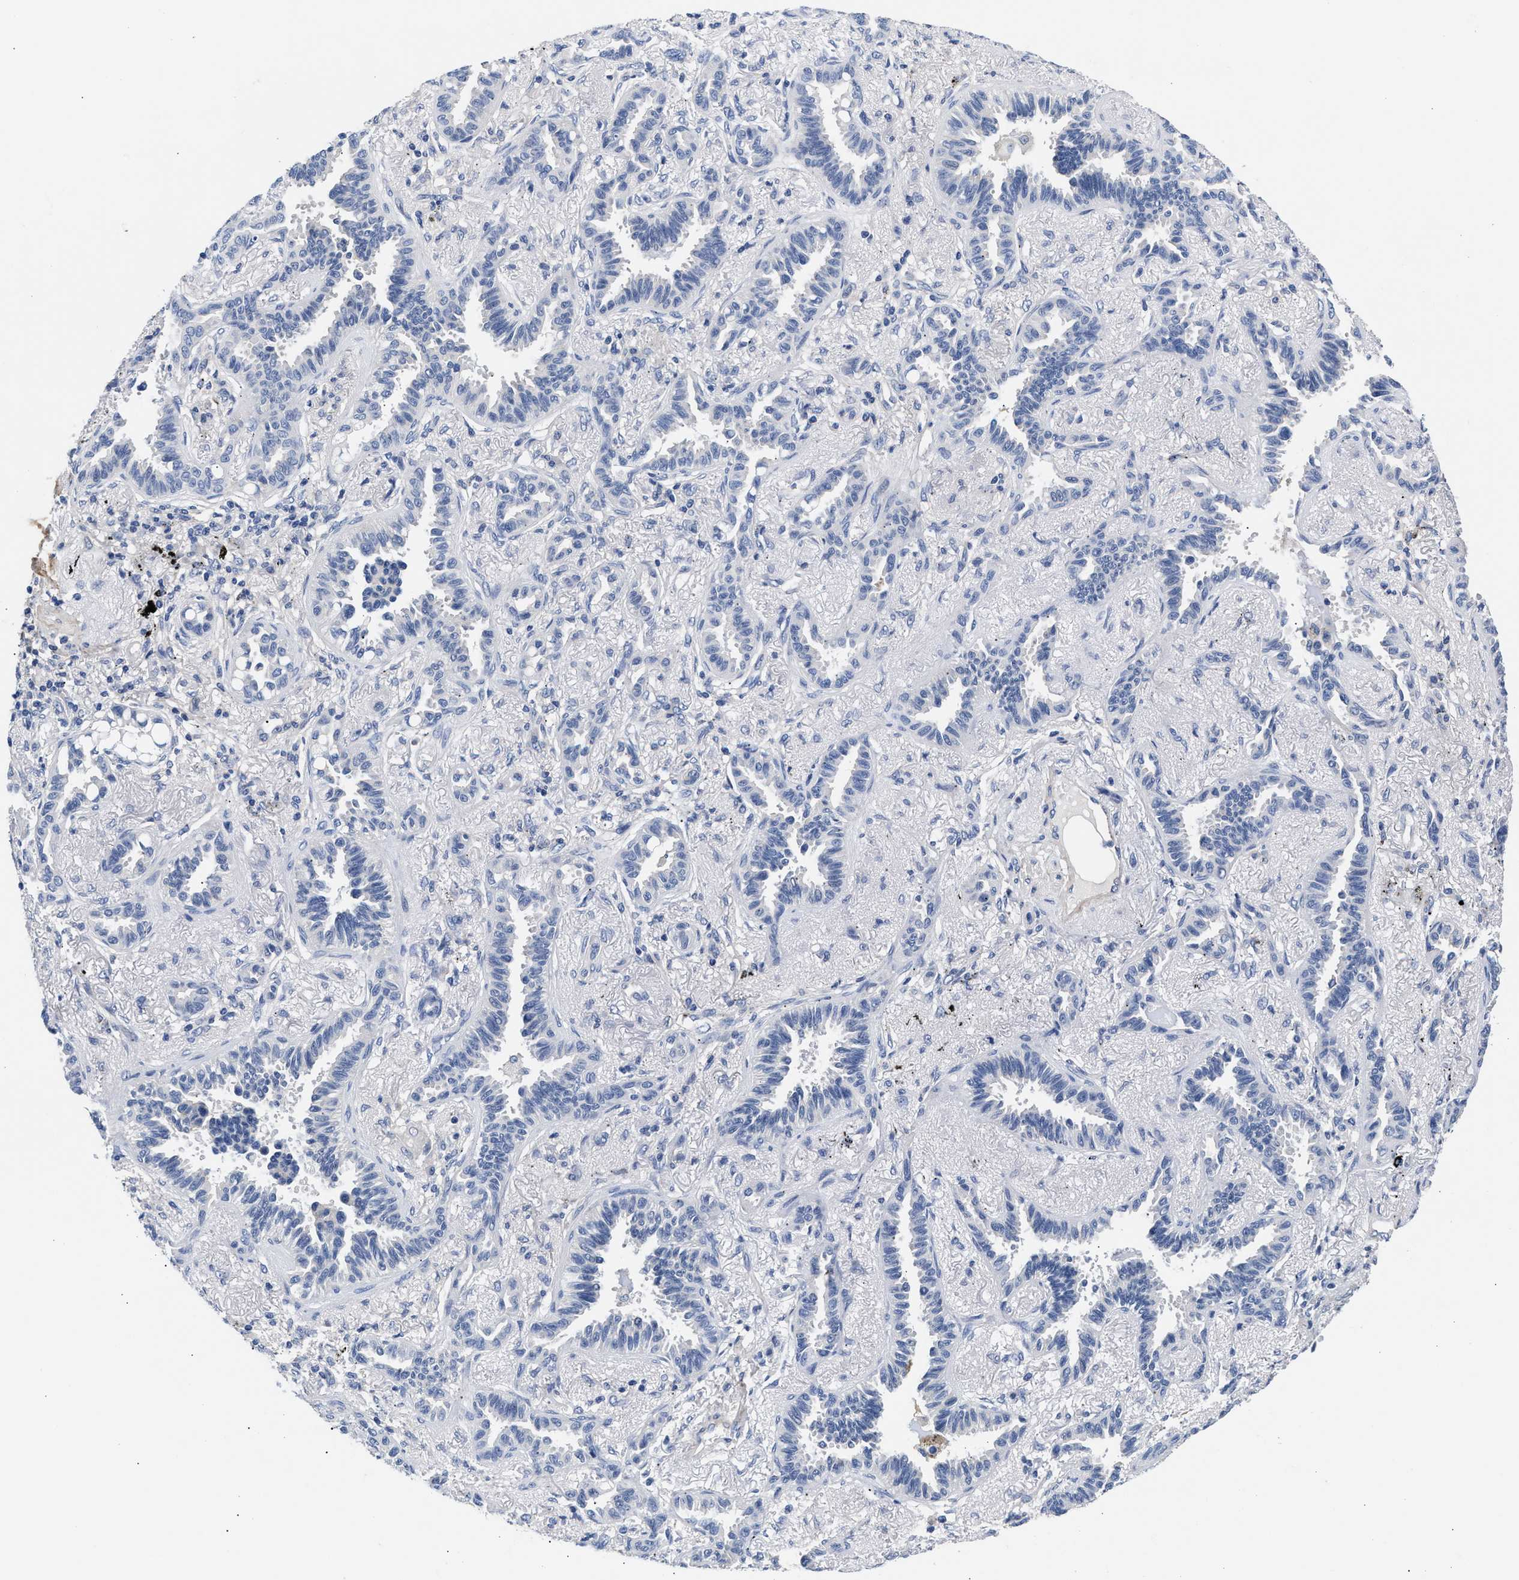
{"staining": {"intensity": "negative", "quantity": "none", "location": "none"}, "tissue": "lung cancer", "cell_type": "Tumor cells", "image_type": "cancer", "snomed": [{"axis": "morphology", "description": "Adenocarcinoma, NOS"}, {"axis": "topography", "description": "Lung"}], "caption": "The immunohistochemistry photomicrograph has no significant positivity in tumor cells of adenocarcinoma (lung) tissue.", "gene": "ACTL7B", "patient": {"sex": "male", "age": 59}}